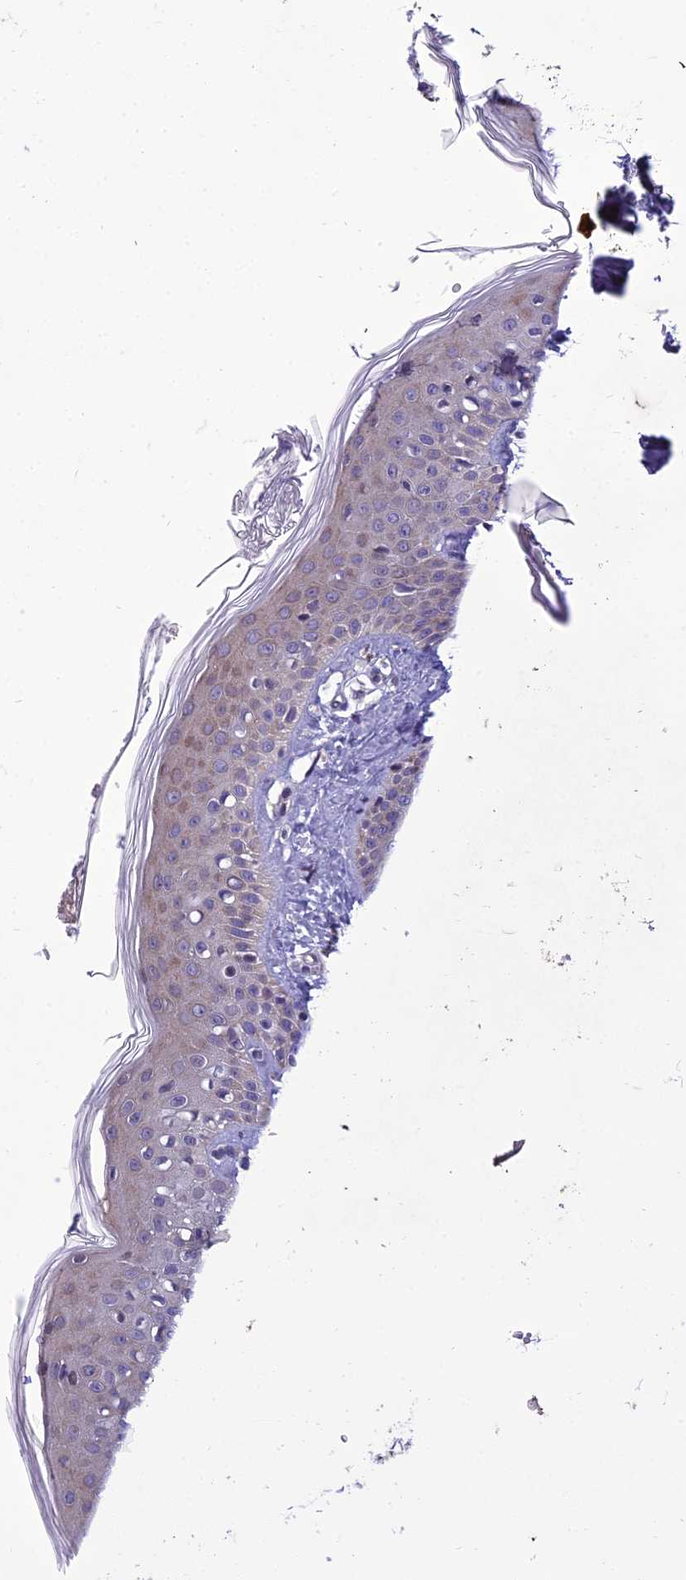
{"staining": {"intensity": "negative", "quantity": "none", "location": "none"}, "tissue": "skin", "cell_type": "Fibroblasts", "image_type": "normal", "snomed": [{"axis": "morphology", "description": "Normal tissue, NOS"}, {"axis": "topography", "description": "Skin"}], "caption": "Immunohistochemistry photomicrograph of unremarkable skin: skin stained with DAB shows no significant protein expression in fibroblasts.", "gene": "GAB4", "patient": {"sex": "male", "age": 16}}